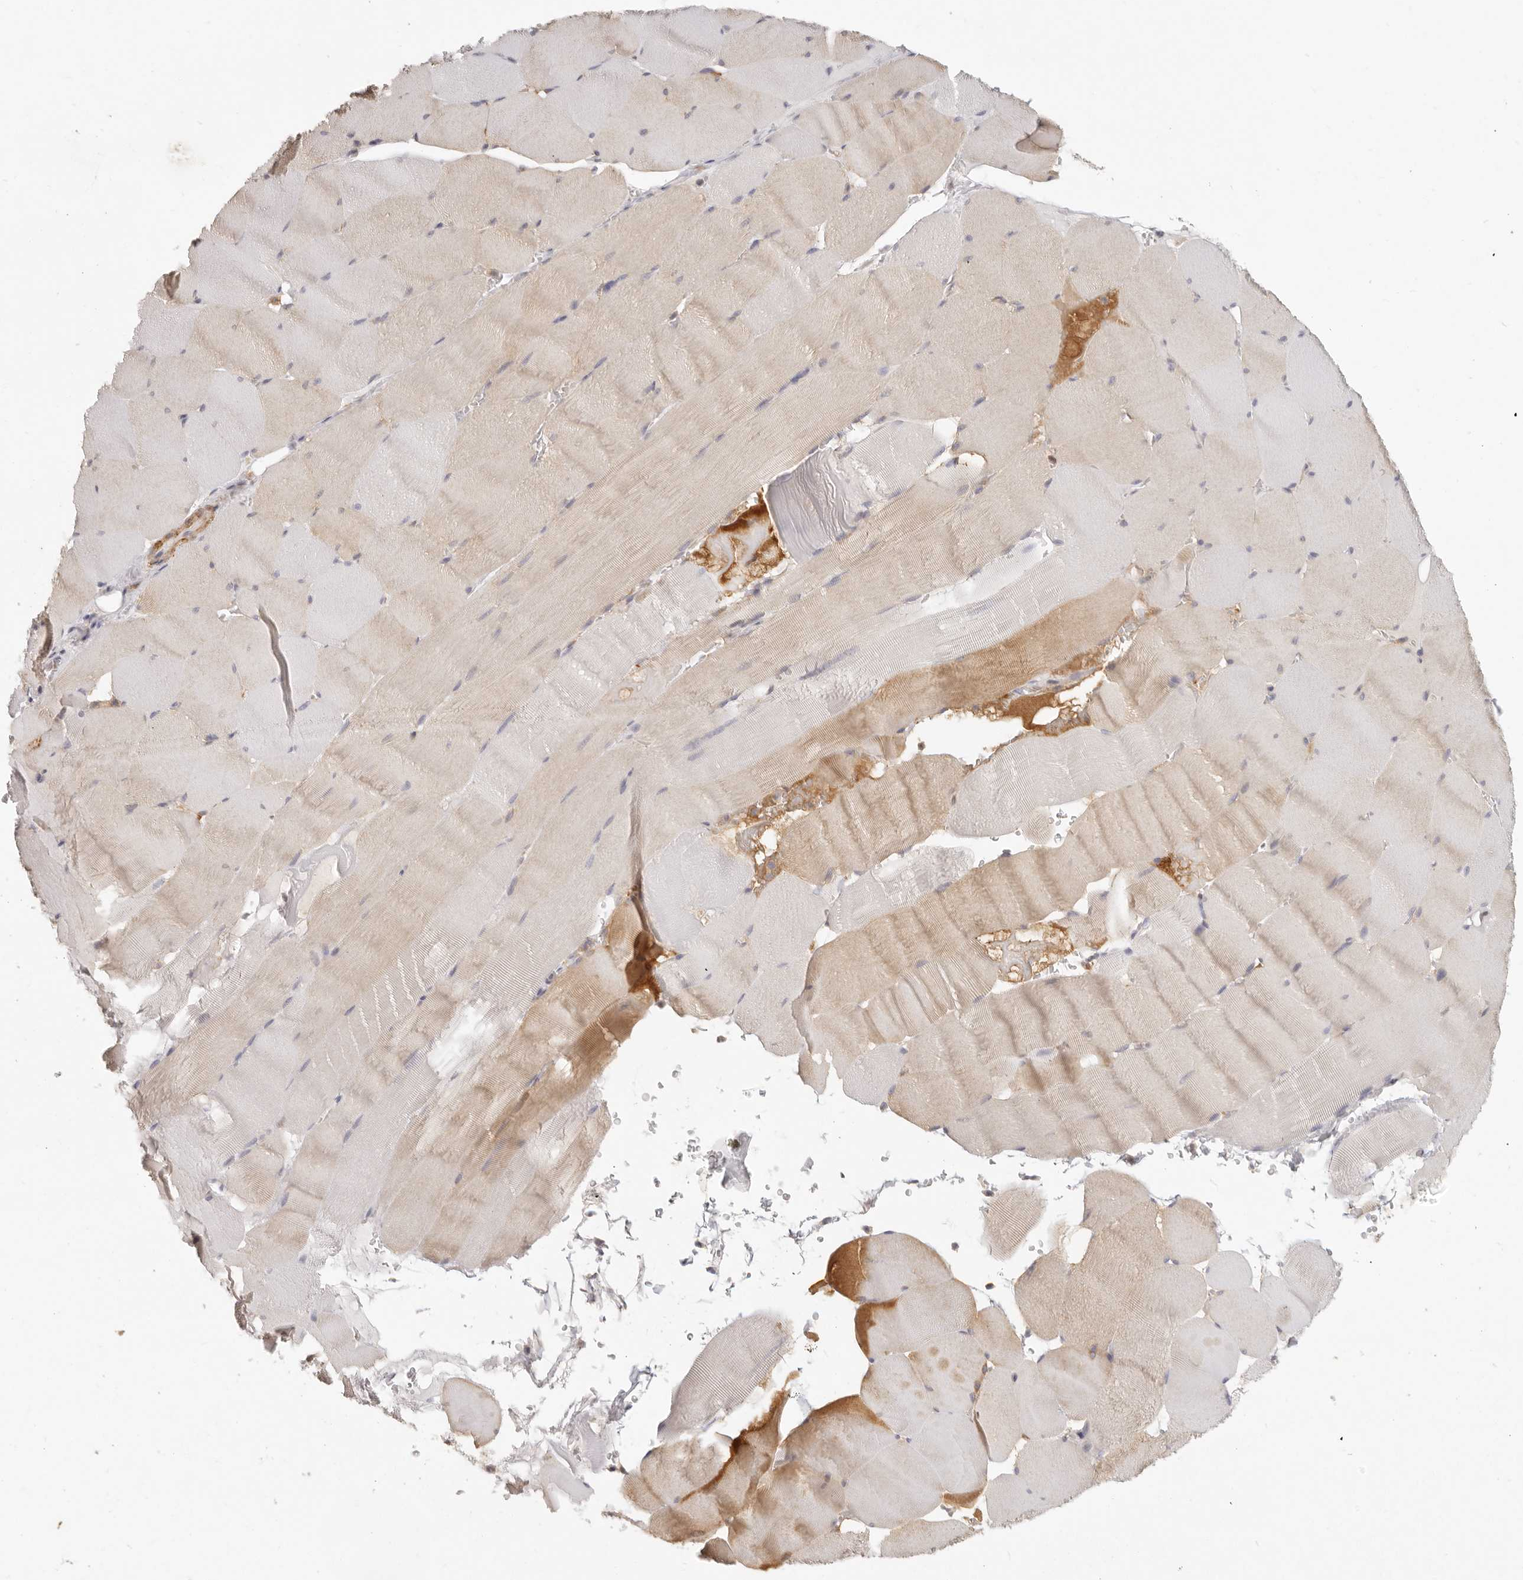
{"staining": {"intensity": "moderate", "quantity": "<25%", "location": "cytoplasmic/membranous"}, "tissue": "skeletal muscle", "cell_type": "Myocytes", "image_type": "normal", "snomed": [{"axis": "morphology", "description": "Normal tissue, NOS"}, {"axis": "topography", "description": "Skeletal muscle"}], "caption": "Immunohistochemical staining of normal skeletal muscle displays low levels of moderate cytoplasmic/membranous staining in about <25% of myocytes.", "gene": "NIBAN1", "patient": {"sex": "male", "age": 62}}